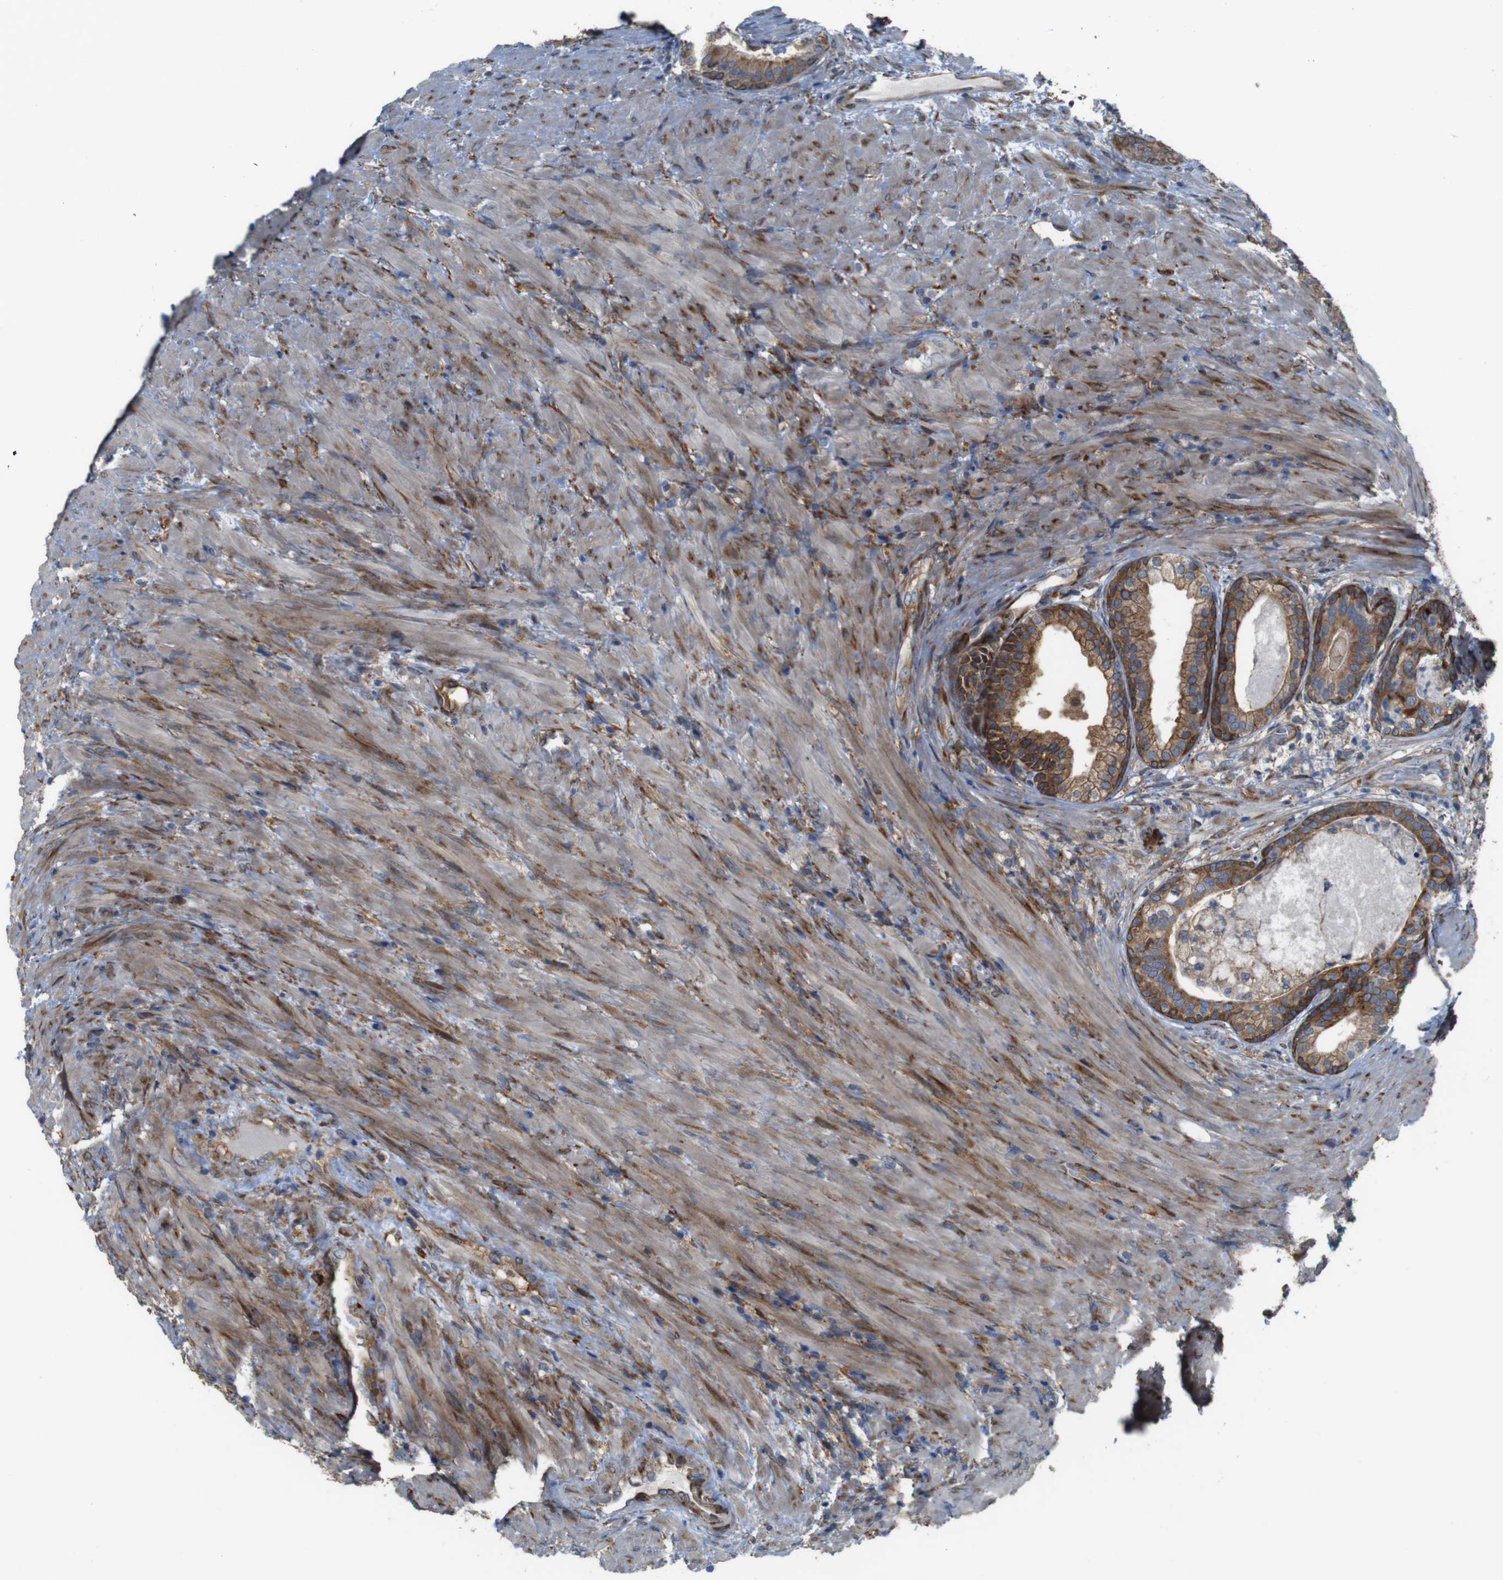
{"staining": {"intensity": "moderate", "quantity": ">75%", "location": "cytoplasmic/membranous"}, "tissue": "prostate", "cell_type": "Glandular cells", "image_type": "normal", "snomed": [{"axis": "morphology", "description": "Normal tissue, NOS"}, {"axis": "topography", "description": "Prostate"}], "caption": "Brown immunohistochemical staining in unremarkable human prostate demonstrates moderate cytoplasmic/membranous expression in about >75% of glandular cells.", "gene": "PCOLCE2", "patient": {"sex": "male", "age": 76}}